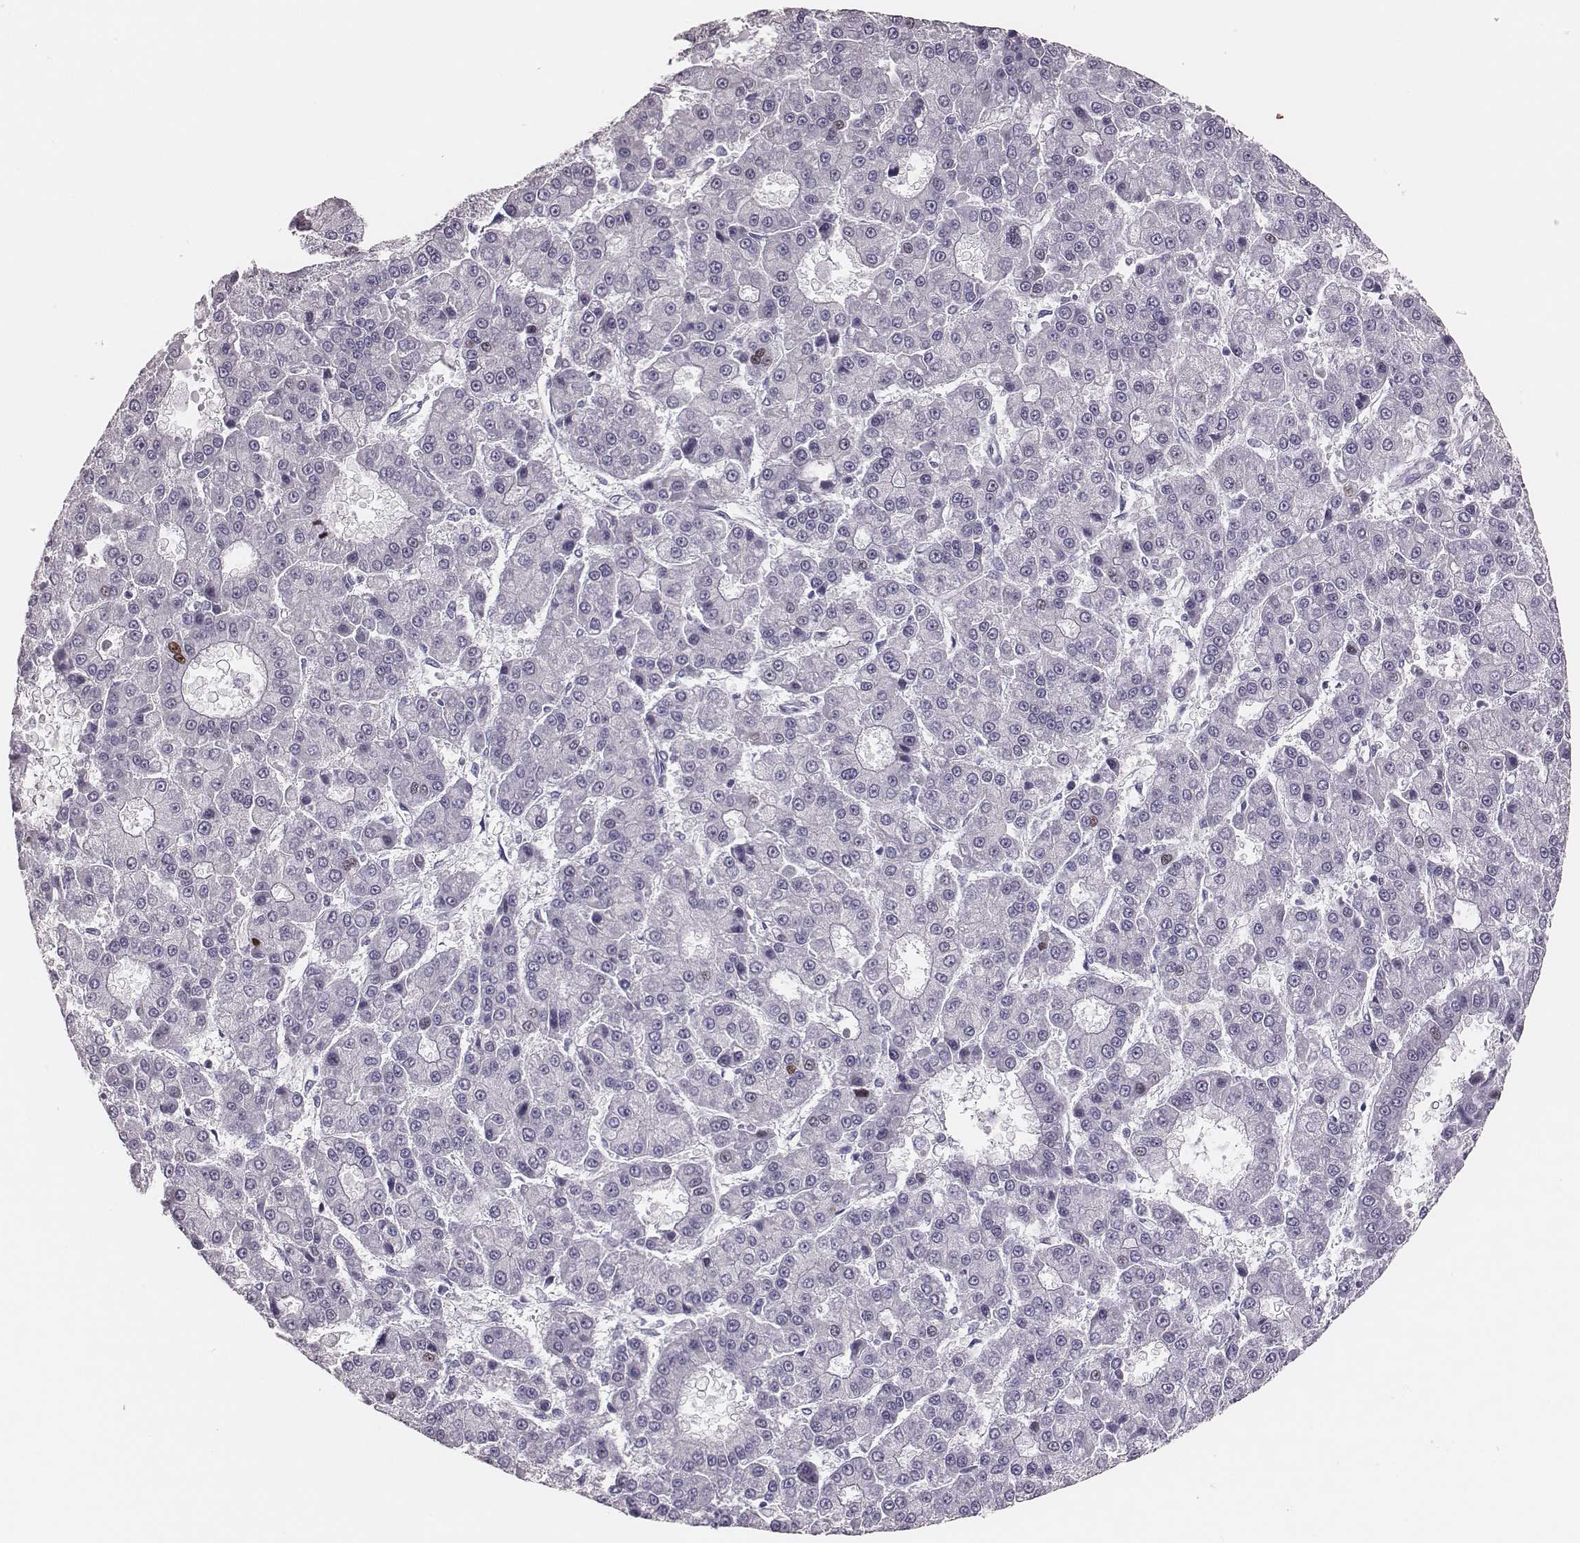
{"staining": {"intensity": "negative", "quantity": "none", "location": "none"}, "tissue": "liver cancer", "cell_type": "Tumor cells", "image_type": "cancer", "snomed": [{"axis": "morphology", "description": "Carcinoma, Hepatocellular, NOS"}, {"axis": "topography", "description": "Liver"}], "caption": "Image shows no significant protein positivity in tumor cells of hepatocellular carcinoma (liver). Nuclei are stained in blue.", "gene": "H1-6", "patient": {"sex": "male", "age": 70}}